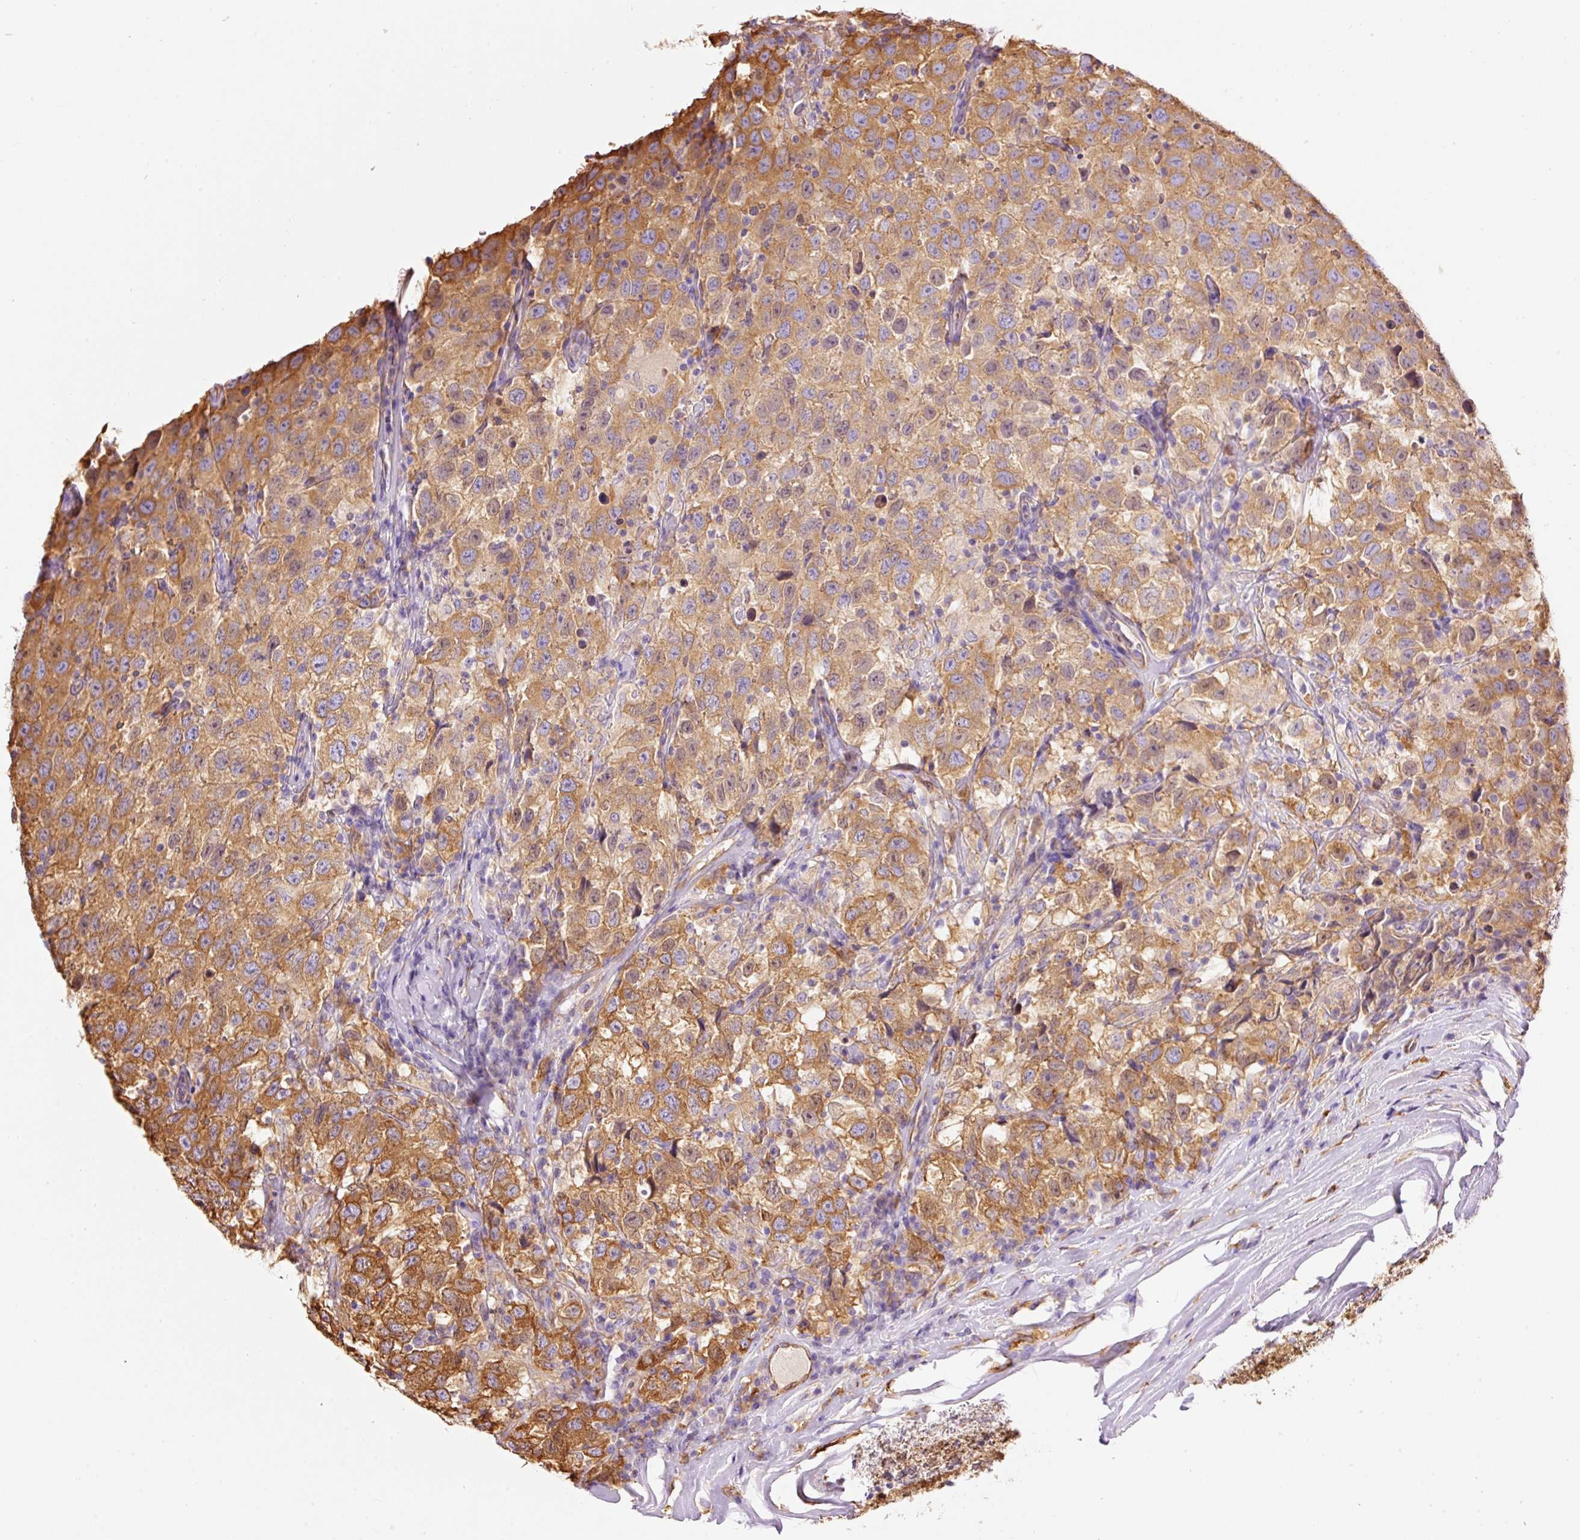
{"staining": {"intensity": "moderate", "quantity": ">75%", "location": "cytoplasmic/membranous"}, "tissue": "testis cancer", "cell_type": "Tumor cells", "image_type": "cancer", "snomed": [{"axis": "morphology", "description": "Seminoma, NOS"}, {"axis": "topography", "description": "Testis"}], "caption": "Protein expression analysis of human testis cancer (seminoma) reveals moderate cytoplasmic/membranous expression in approximately >75% of tumor cells.", "gene": "IL10RB", "patient": {"sex": "male", "age": 41}}